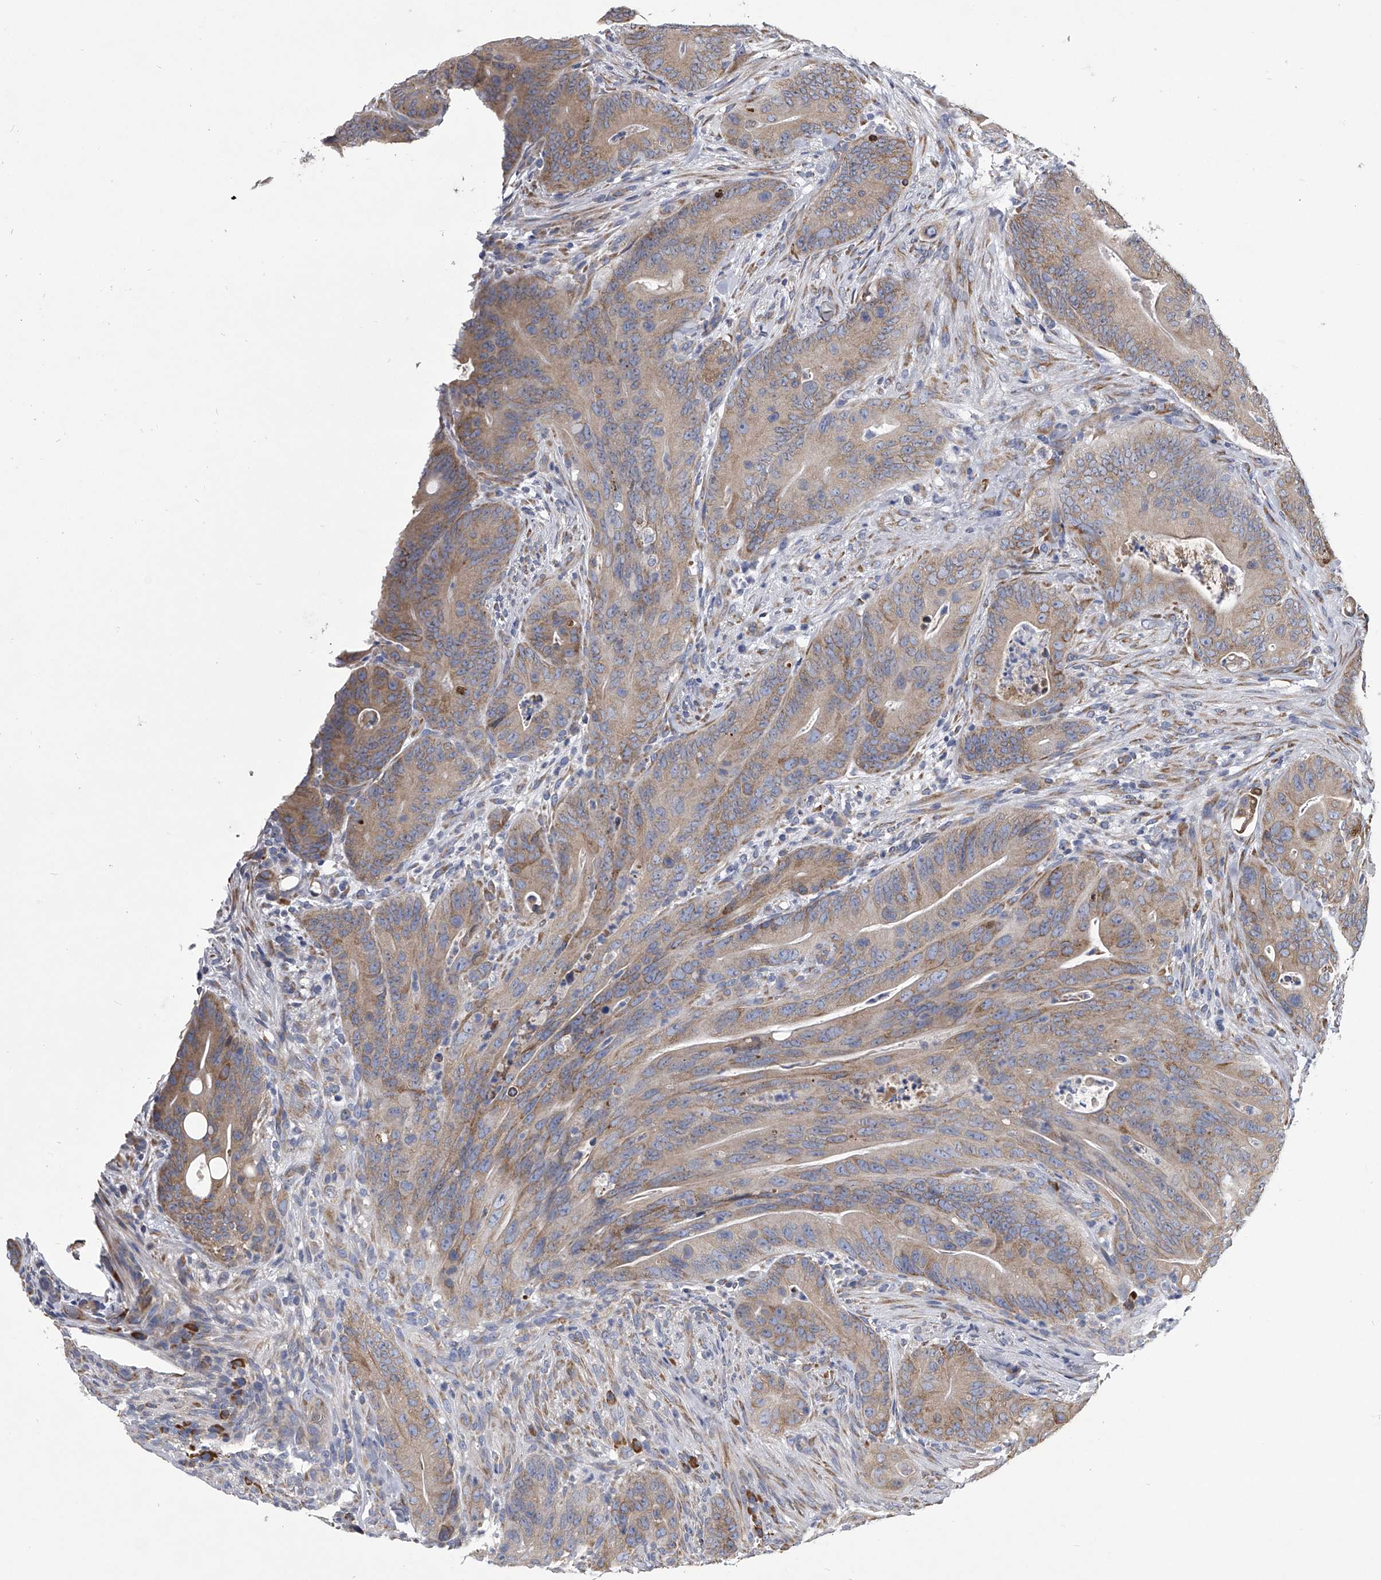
{"staining": {"intensity": "weak", "quantity": ">75%", "location": "cytoplasmic/membranous"}, "tissue": "colorectal cancer", "cell_type": "Tumor cells", "image_type": "cancer", "snomed": [{"axis": "morphology", "description": "Normal tissue, NOS"}, {"axis": "topography", "description": "Colon"}], "caption": "Colorectal cancer stained for a protein exhibits weak cytoplasmic/membranous positivity in tumor cells. (Stains: DAB in brown, nuclei in blue, Microscopy: brightfield microscopy at high magnification).", "gene": "CCR4", "patient": {"sex": "female", "age": 82}}